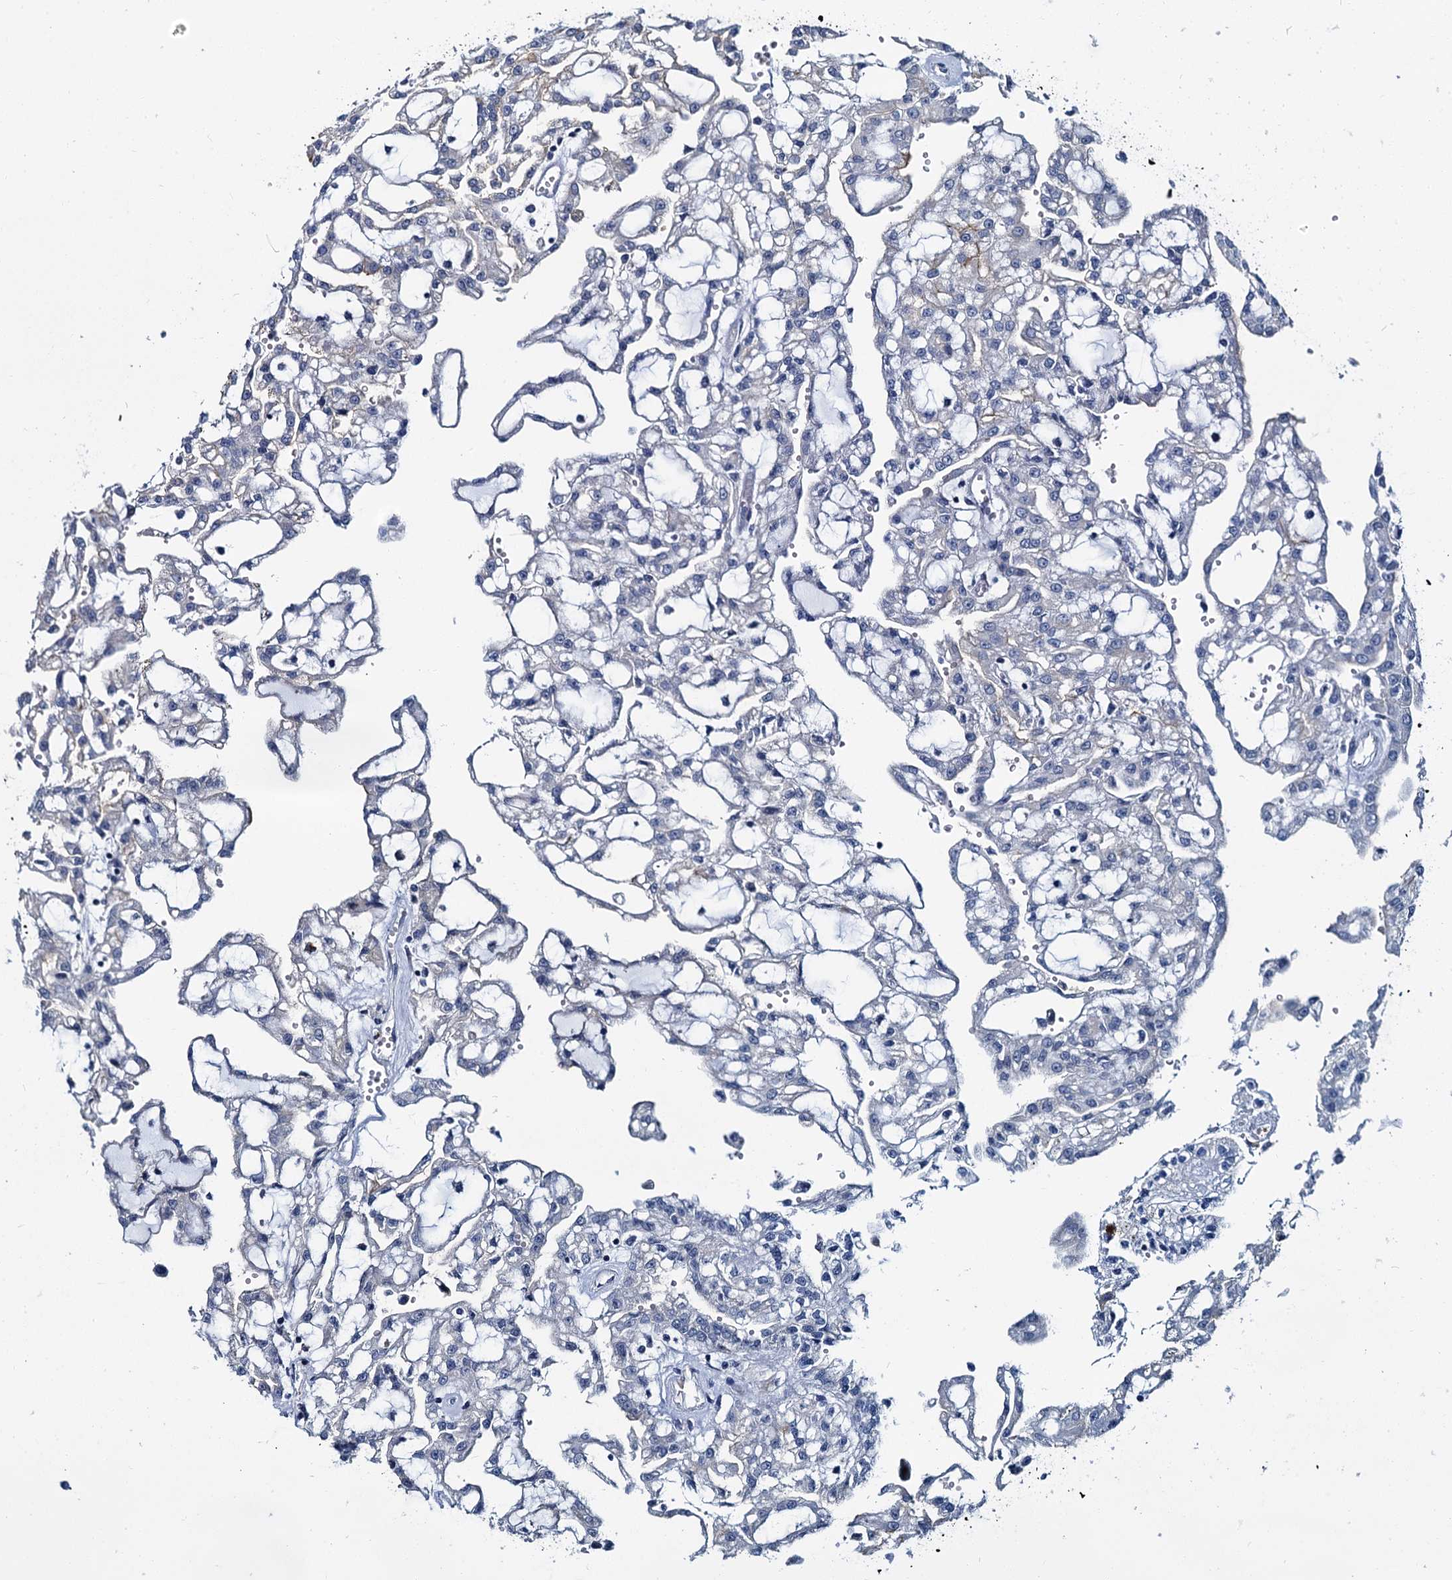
{"staining": {"intensity": "negative", "quantity": "none", "location": "none"}, "tissue": "renal cancer", "cell_type": "Tumor cells", "image_type": "cancer", "snomed": [{"axis": "morphology", "description": "Adenocarcinoma, NOS"}, {"axis": "topography", "description": "Kidney"}], "caption": "Tumor cells show no significant expression in renal cancer.", "gene": "MIOX", "patient": {"sex": "male", "age": 63}}